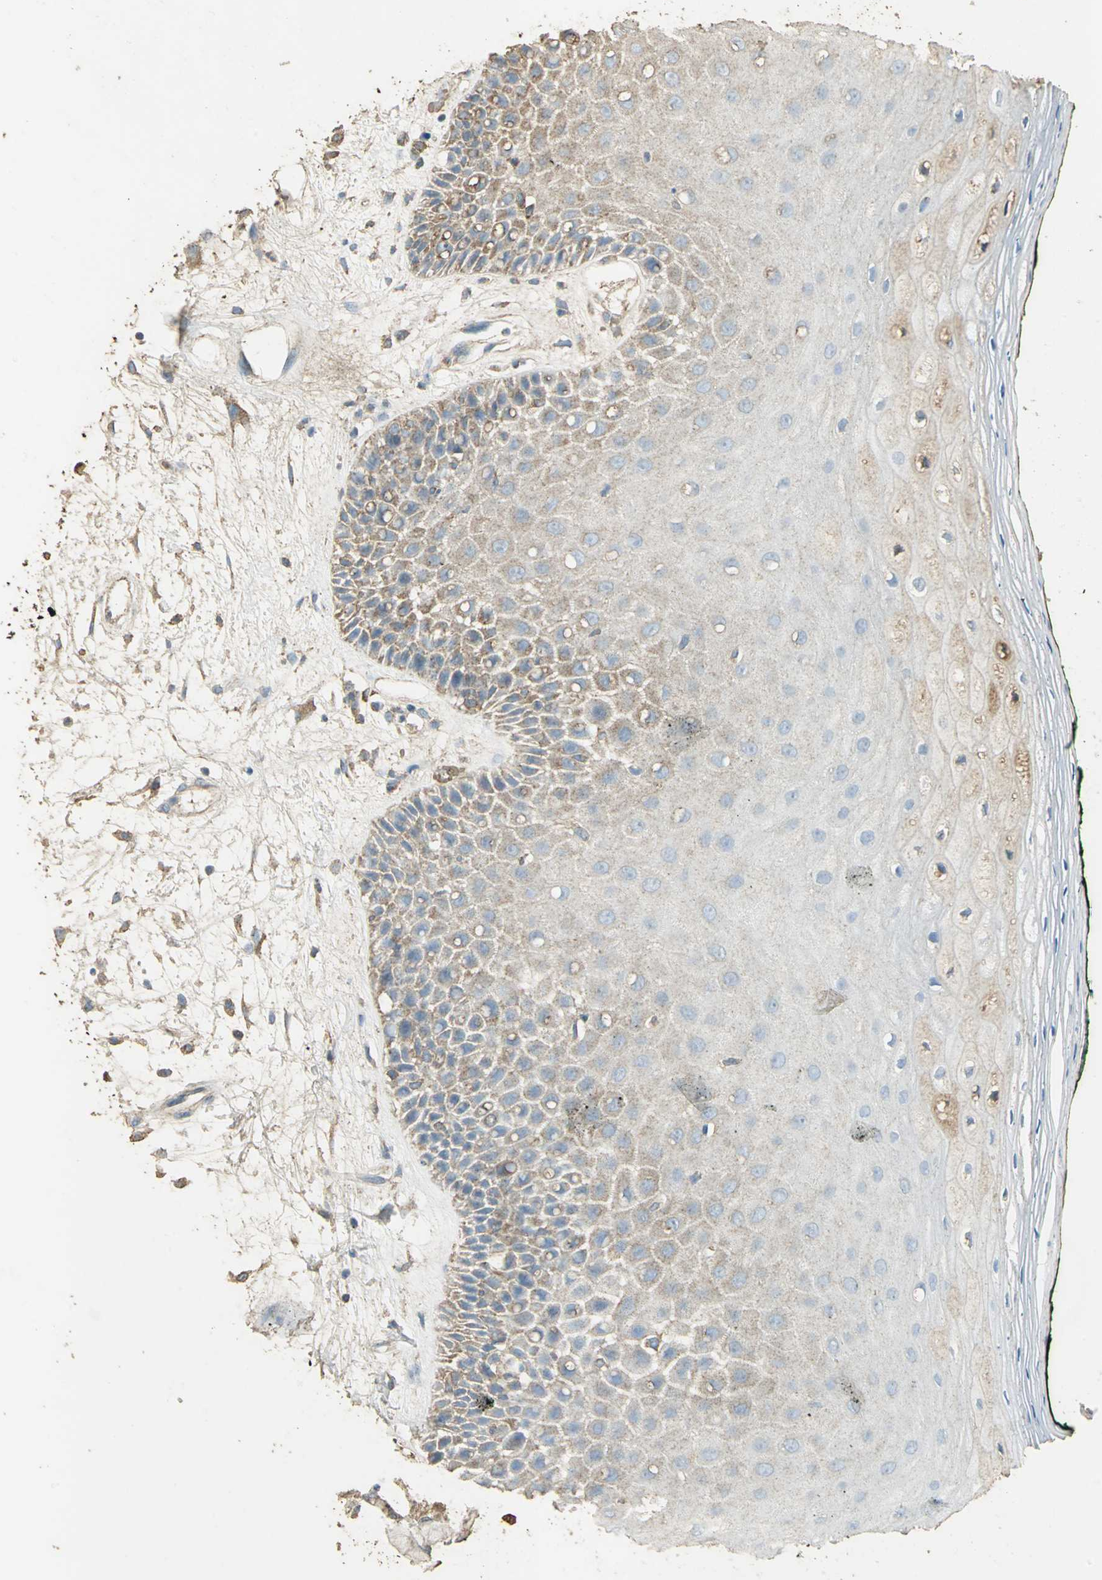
{"staining": {"intensity": "weak", "quantity": "25%-75%", "location": "cytoplasmic/membranous"}, "tissue": "oral mucosa", "cell_type": "Squamous epithelial cells", "image_type": "normal", "snomed": [{"axis": "morphology", "description": "Normal tissue, NOS"}, {"axis": "morphology", "description": "Squamous cell carcinoma, NOS"}, {"axis": "topography", "description": "Skeletal muscle"}, {"axis": "topography", "description": "Oral tissue"}, {"axis": "topography", "description": "Head-Neck"}], "caption": "This histopathology image demonstrates IHC staining of unremarkable human oral mucosa, with low weak cytoplasmic/membranous positivity in about 25%-75% of squamous epithelial cells.", "gene": "TRAPPC2", "patient": {"sex": "female", "age": 84}}